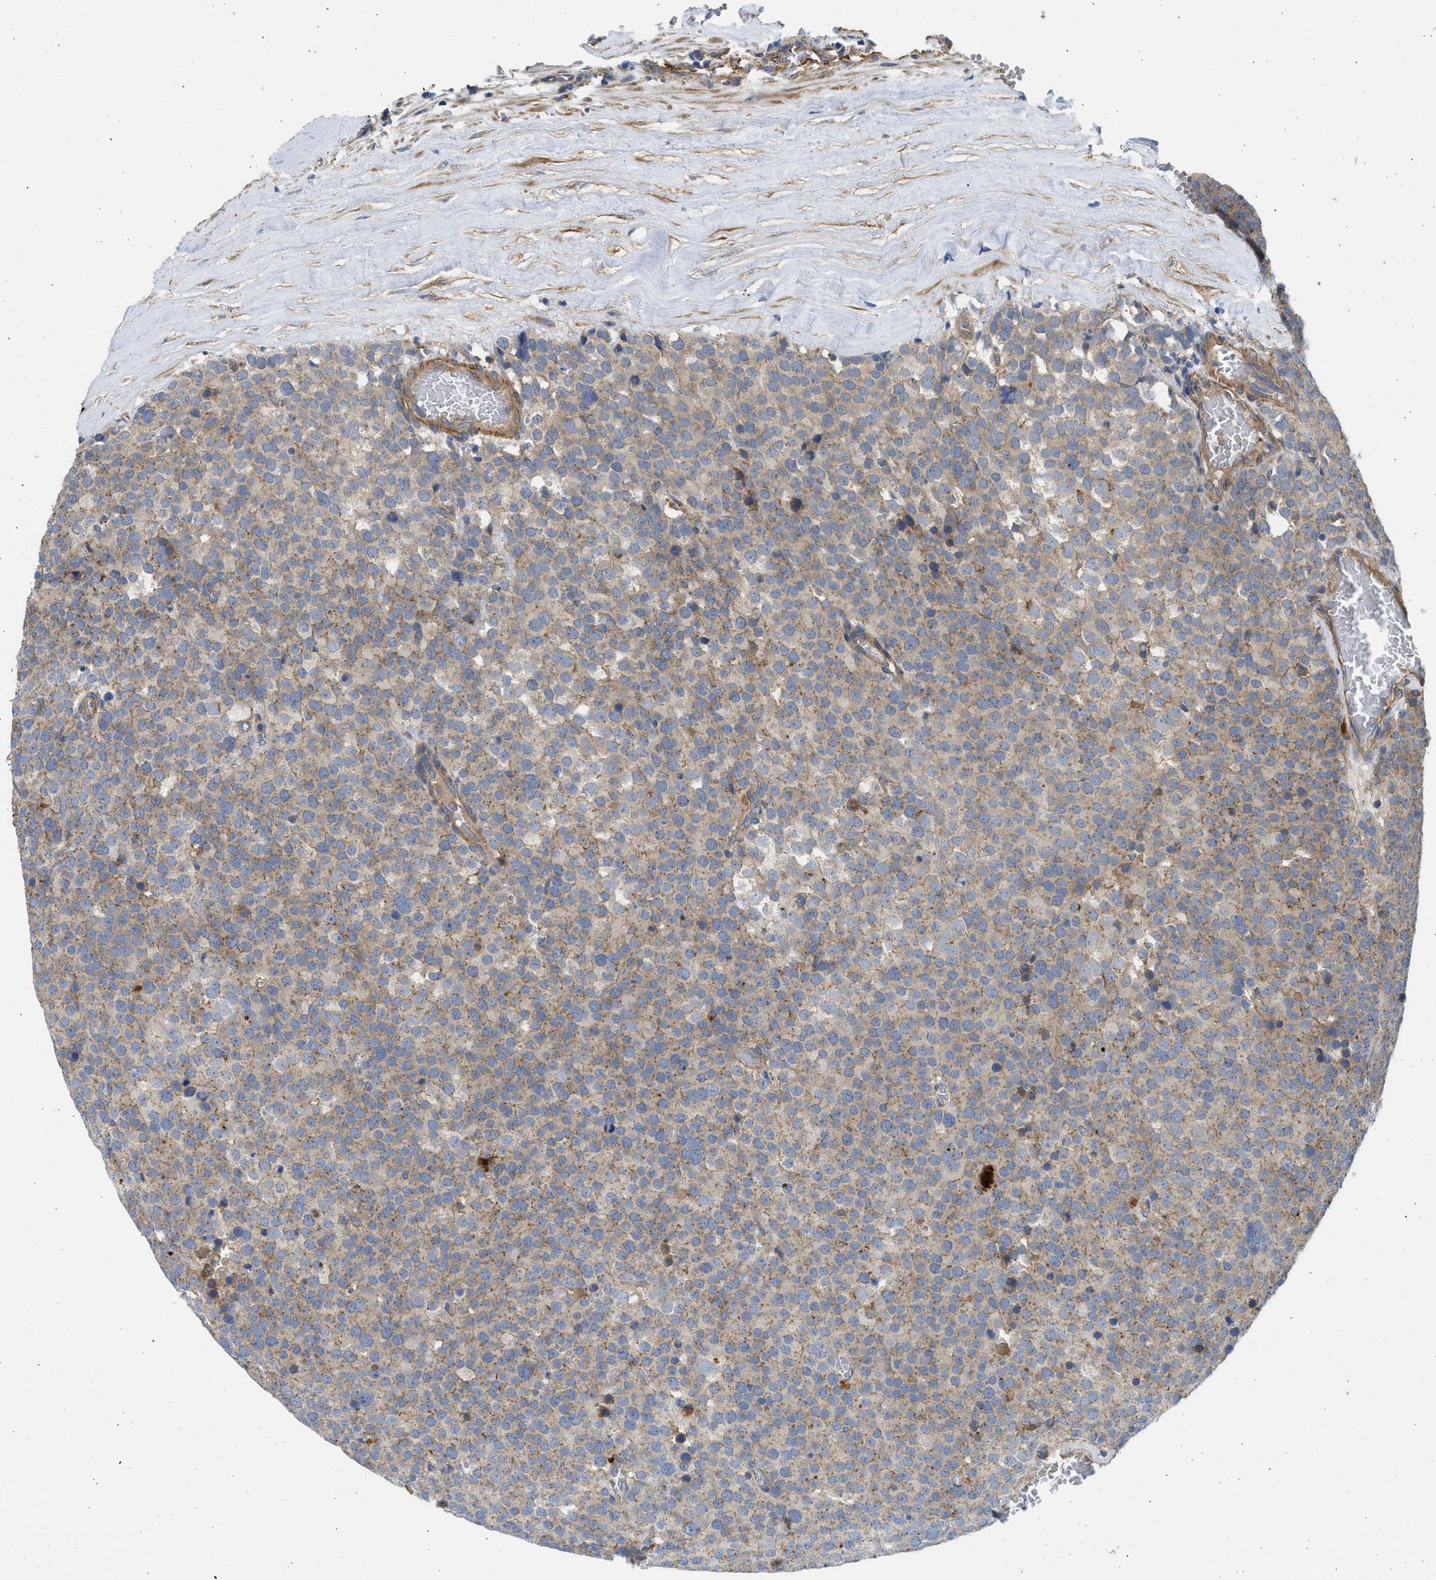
{"staining": {"intensity": "moderate", "quantity": ">75%", "location": "cytoplasmic/membranous"}, "tissue": "testis cancer", "cell_type": "Tumor cells", "image_type": "cancer", "snomed": [{"axis": "morphology", "description": "Normal tissue, NOS"}, {"axis": "morphology", "description": "Seminoma, NOS"}, {"axis": "topography", "description": "Testis"}], "caption": "Approximately >75% of tumor cells in testis seminoma show moderate cytoplasmic/membranous protein positivity as visualized by brown immunohistochemical staining.", "gene": "CSRNP2", "patient": {"sex": "male", "age": 71}}